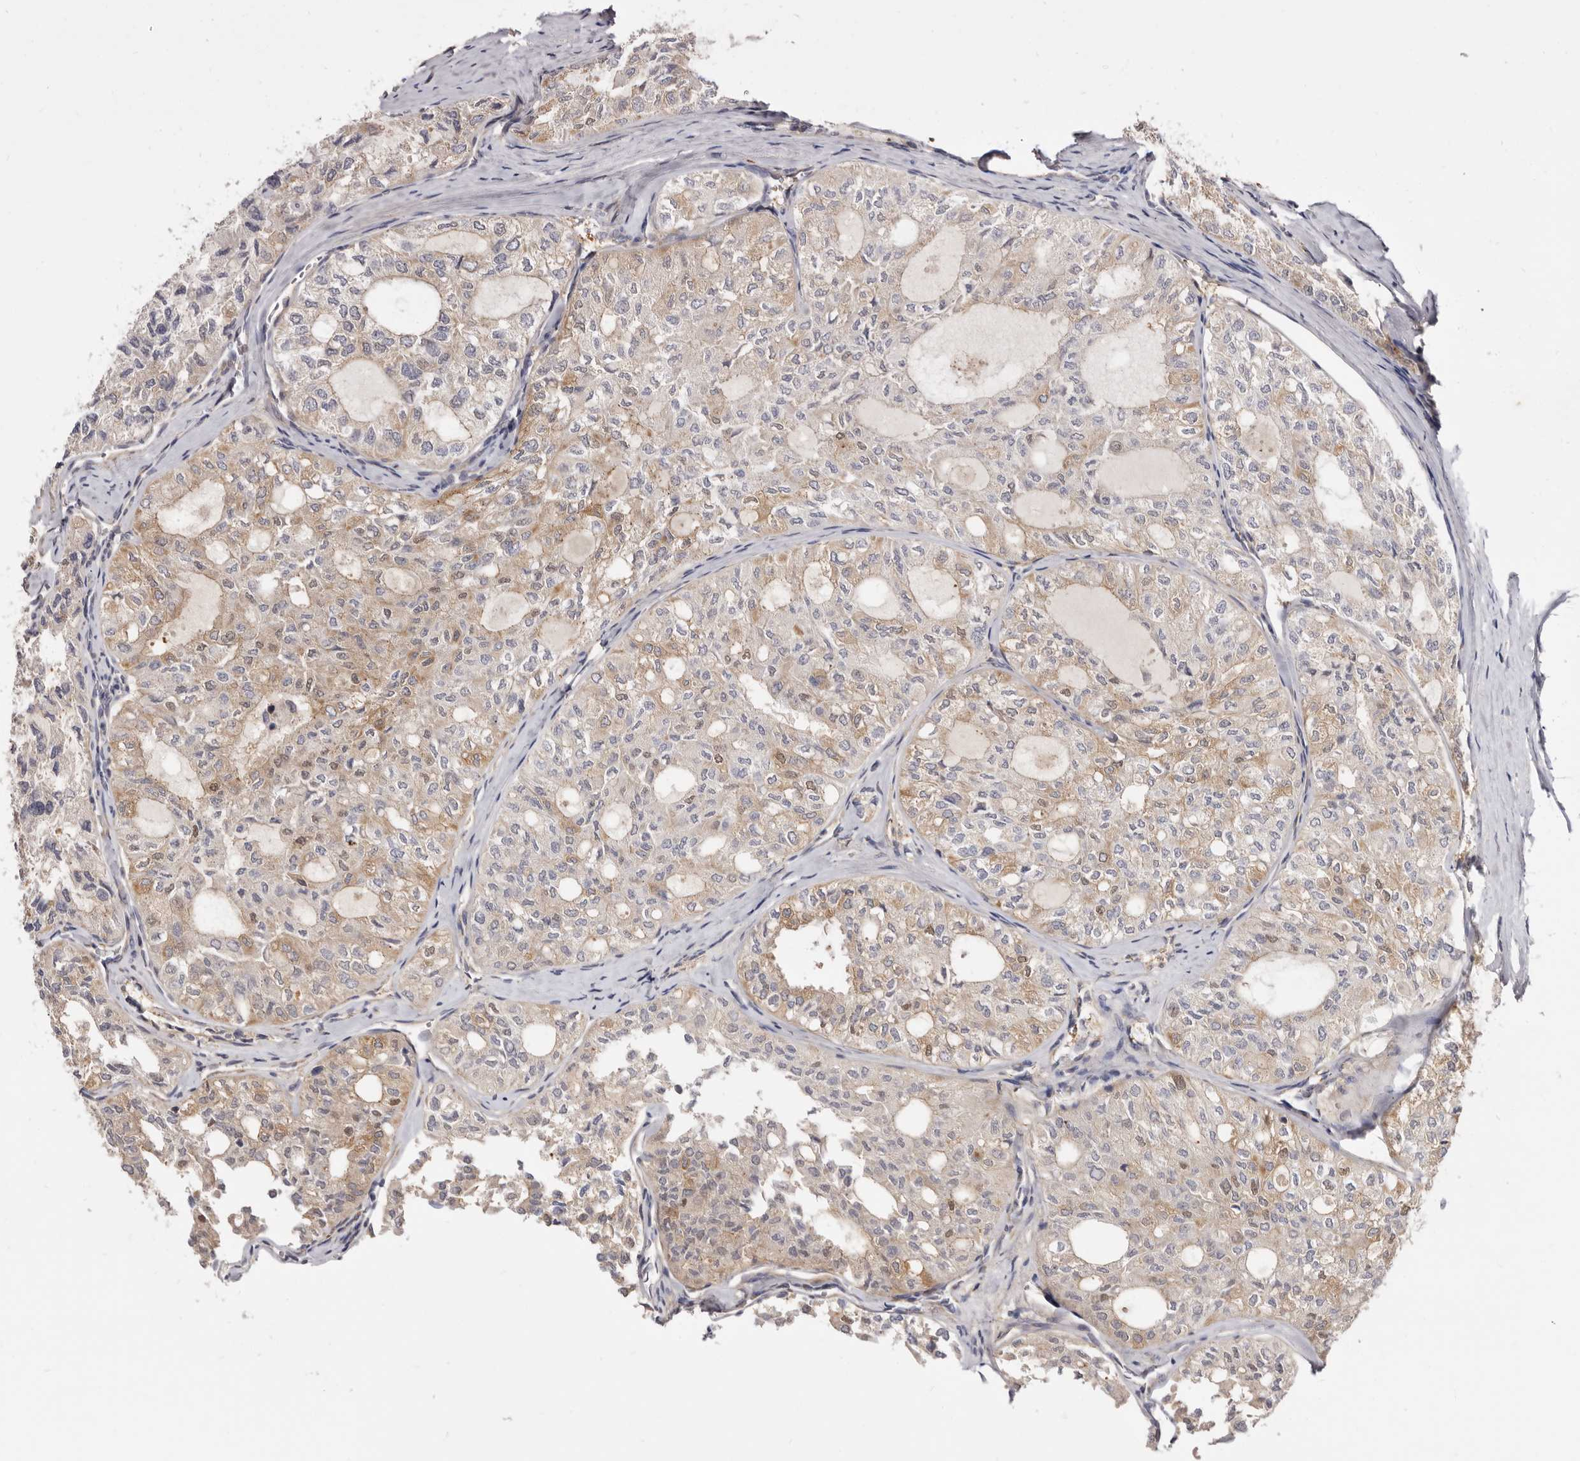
{"staining": {"intensity": "weak", "quantity": "25%-75%", "location": "cytoplasmic/membranous"}, "tissue": "thyroid cancer", "cell_type": "Tumor cells", "image_type": "cancer", "snomed": [{"axis": "morphology", "description": "Follicular adenoma carcinoma, NOS"}, {"axis": "topography", "description": "Thyroid gland"}], "caption": "Follicular adenoma carcinoma (thyroid) tissue displays weak cytoplasmic/membranous expression in about 25%-75% of tumor cells", "gene": "ADAMTS20", "patient": {"sex": "male", "age": 75}}